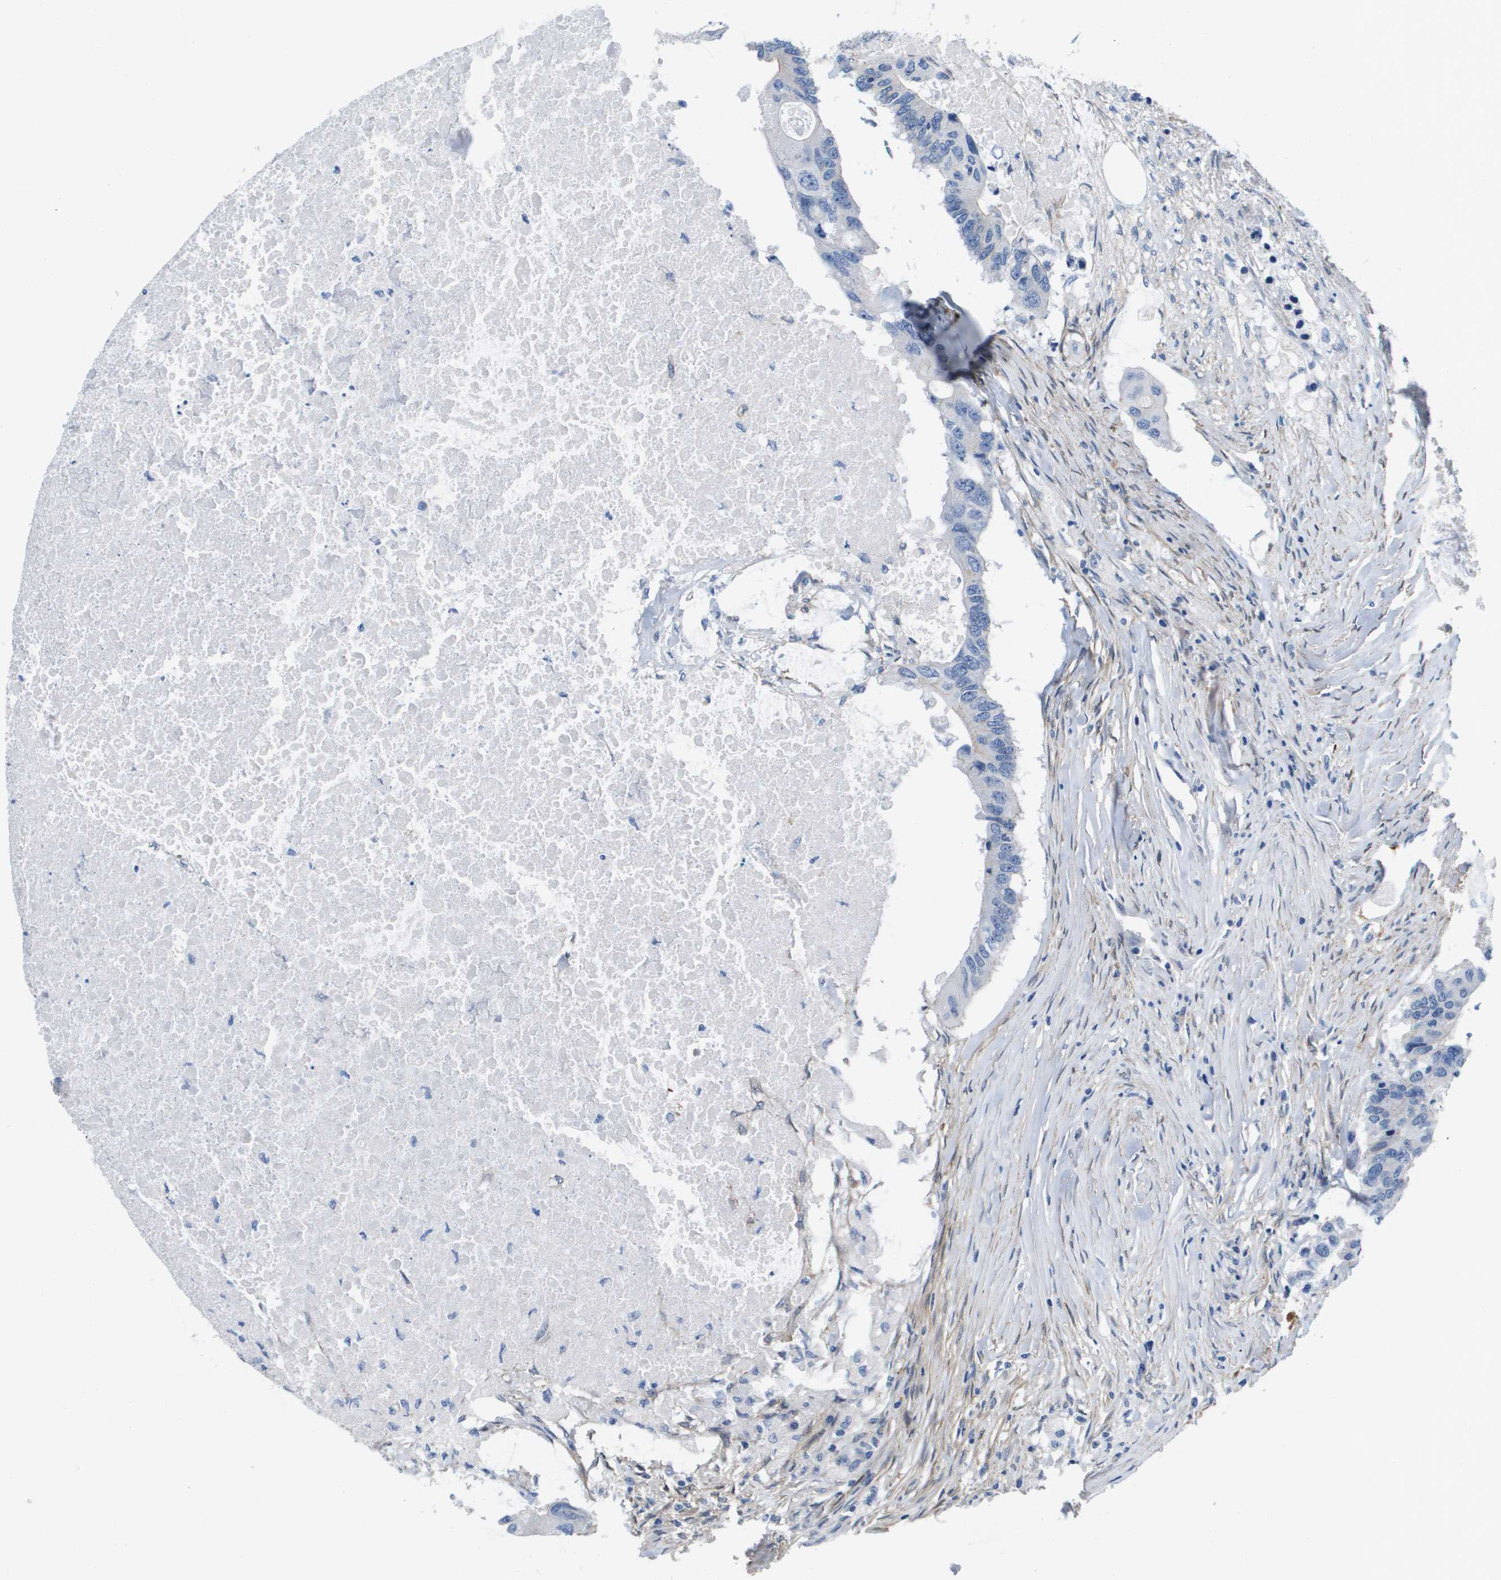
{"staining": {"intensity": "negative", "quantity": "none", "location": "none"}, "tissue": "colorectal cancer", "cell_type": "Tumor cells", "image_type": "cancer", "snomed": [{"axis": "morphology", "description": "Adenocarcinoma, NOS"}, {"axis": "topography", "description": "Colon"}], "caption": "Tumor cells show no significant staining in colorectal cancer. (DAB immunohistochemistry, high magnification).", "gene": "LPP", "patient": {"sex": "male", "age": 71}}